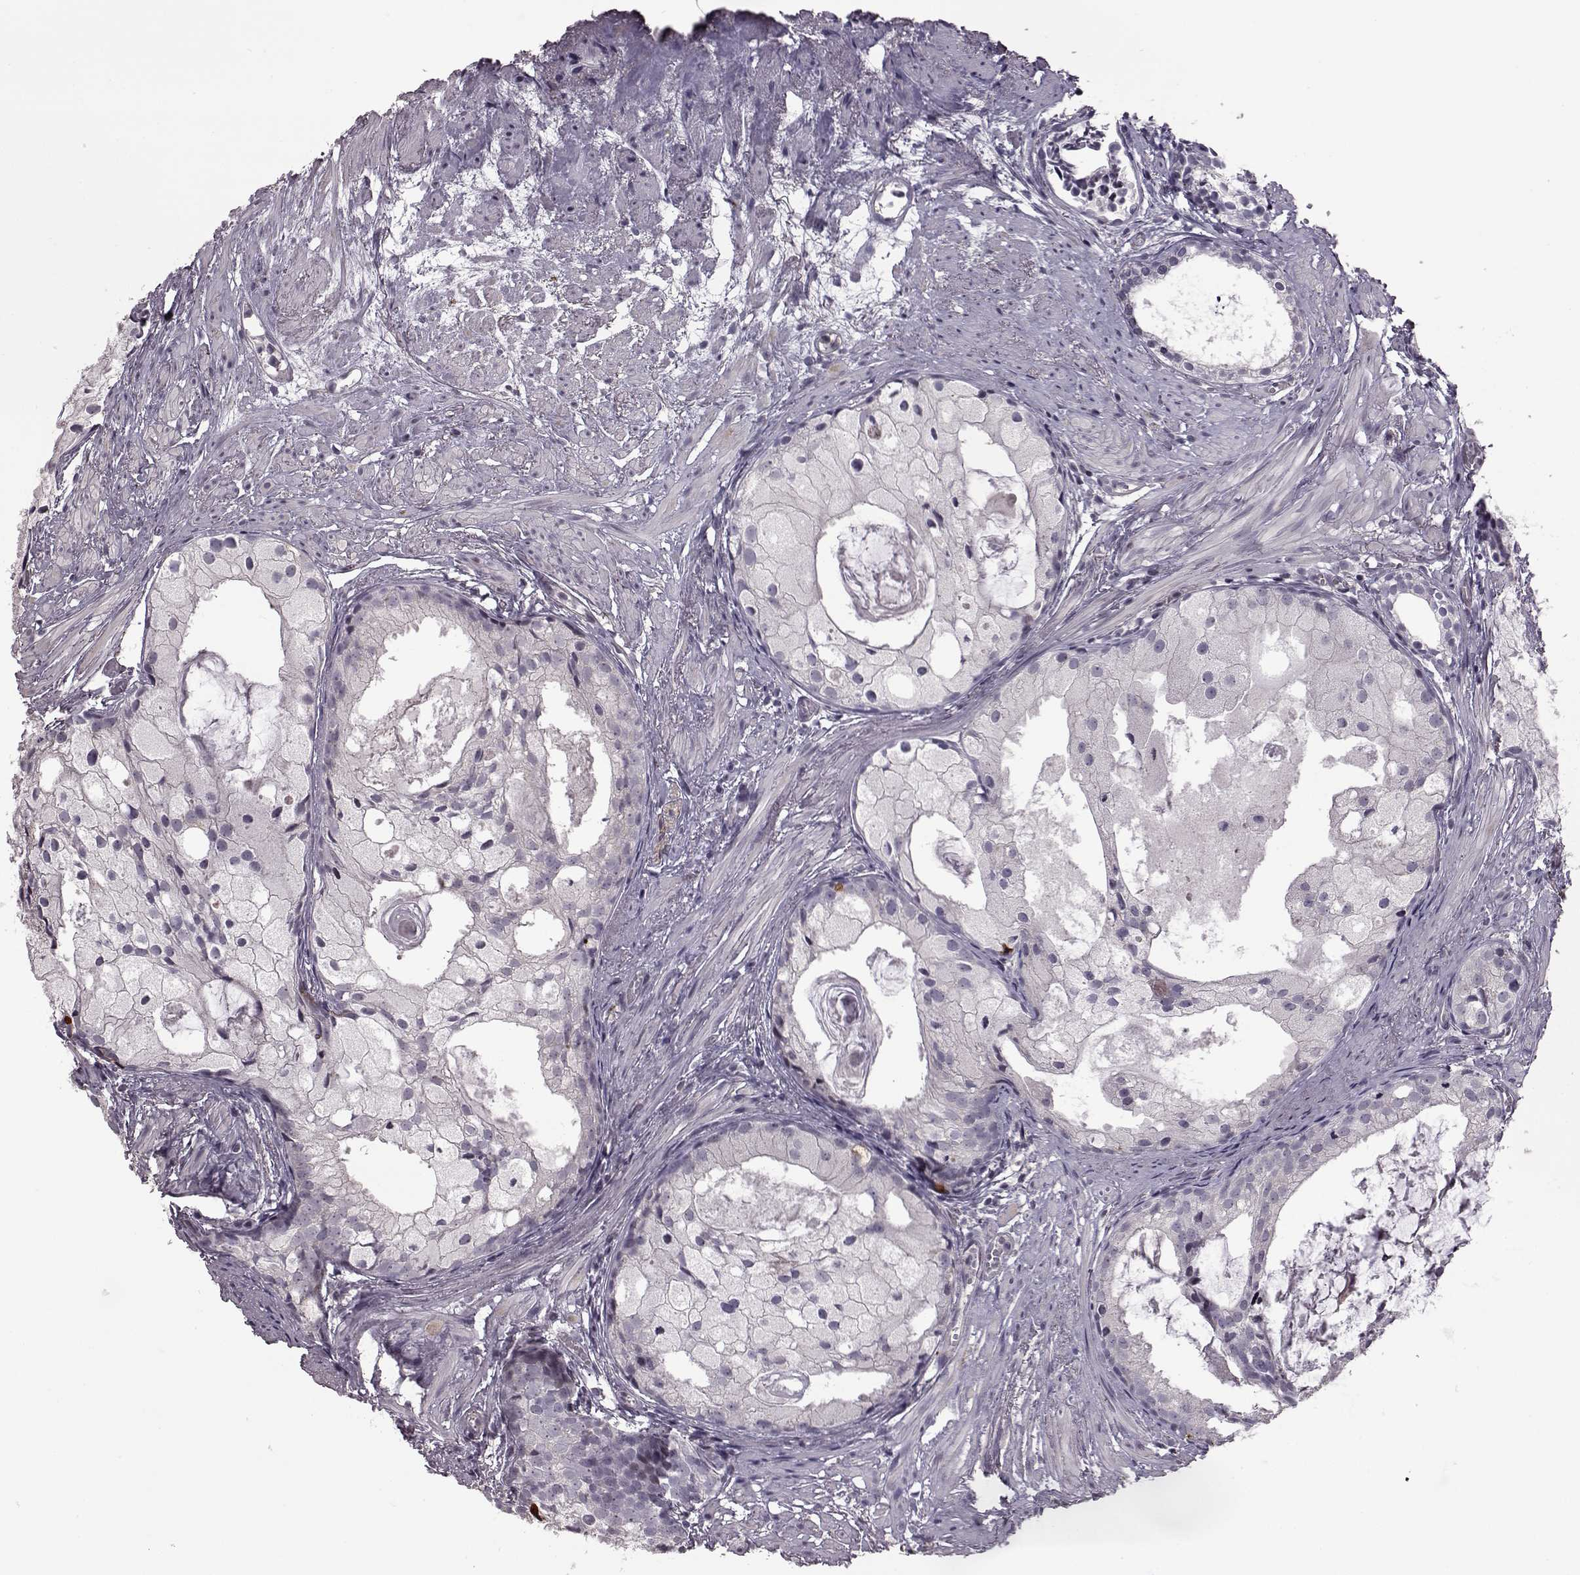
{"staining": {"intensity": "negative", "quantity": "none", "location": "none"}, "tissue": "prostate cancer", "cell_type": "Tumor cells", "image_type": "cancer", "snomed": [{"axis": "morphology", "description": "Adenocarcinoma, High grade"}, {"axis": "topography", "description": "Prostate"}], "caption": "High power microscopy micrograph of an IHC photomicrograph of prostate cancer, revealing no significant positivity in tumor cells. Brightfield microscopy of immunohistochemistry (IHC) stained with DAB (brown) and hematoxylin (blue), captured at high magnification.", "gene": "GAL", "patient": {"sex": "male", "age": 85}}